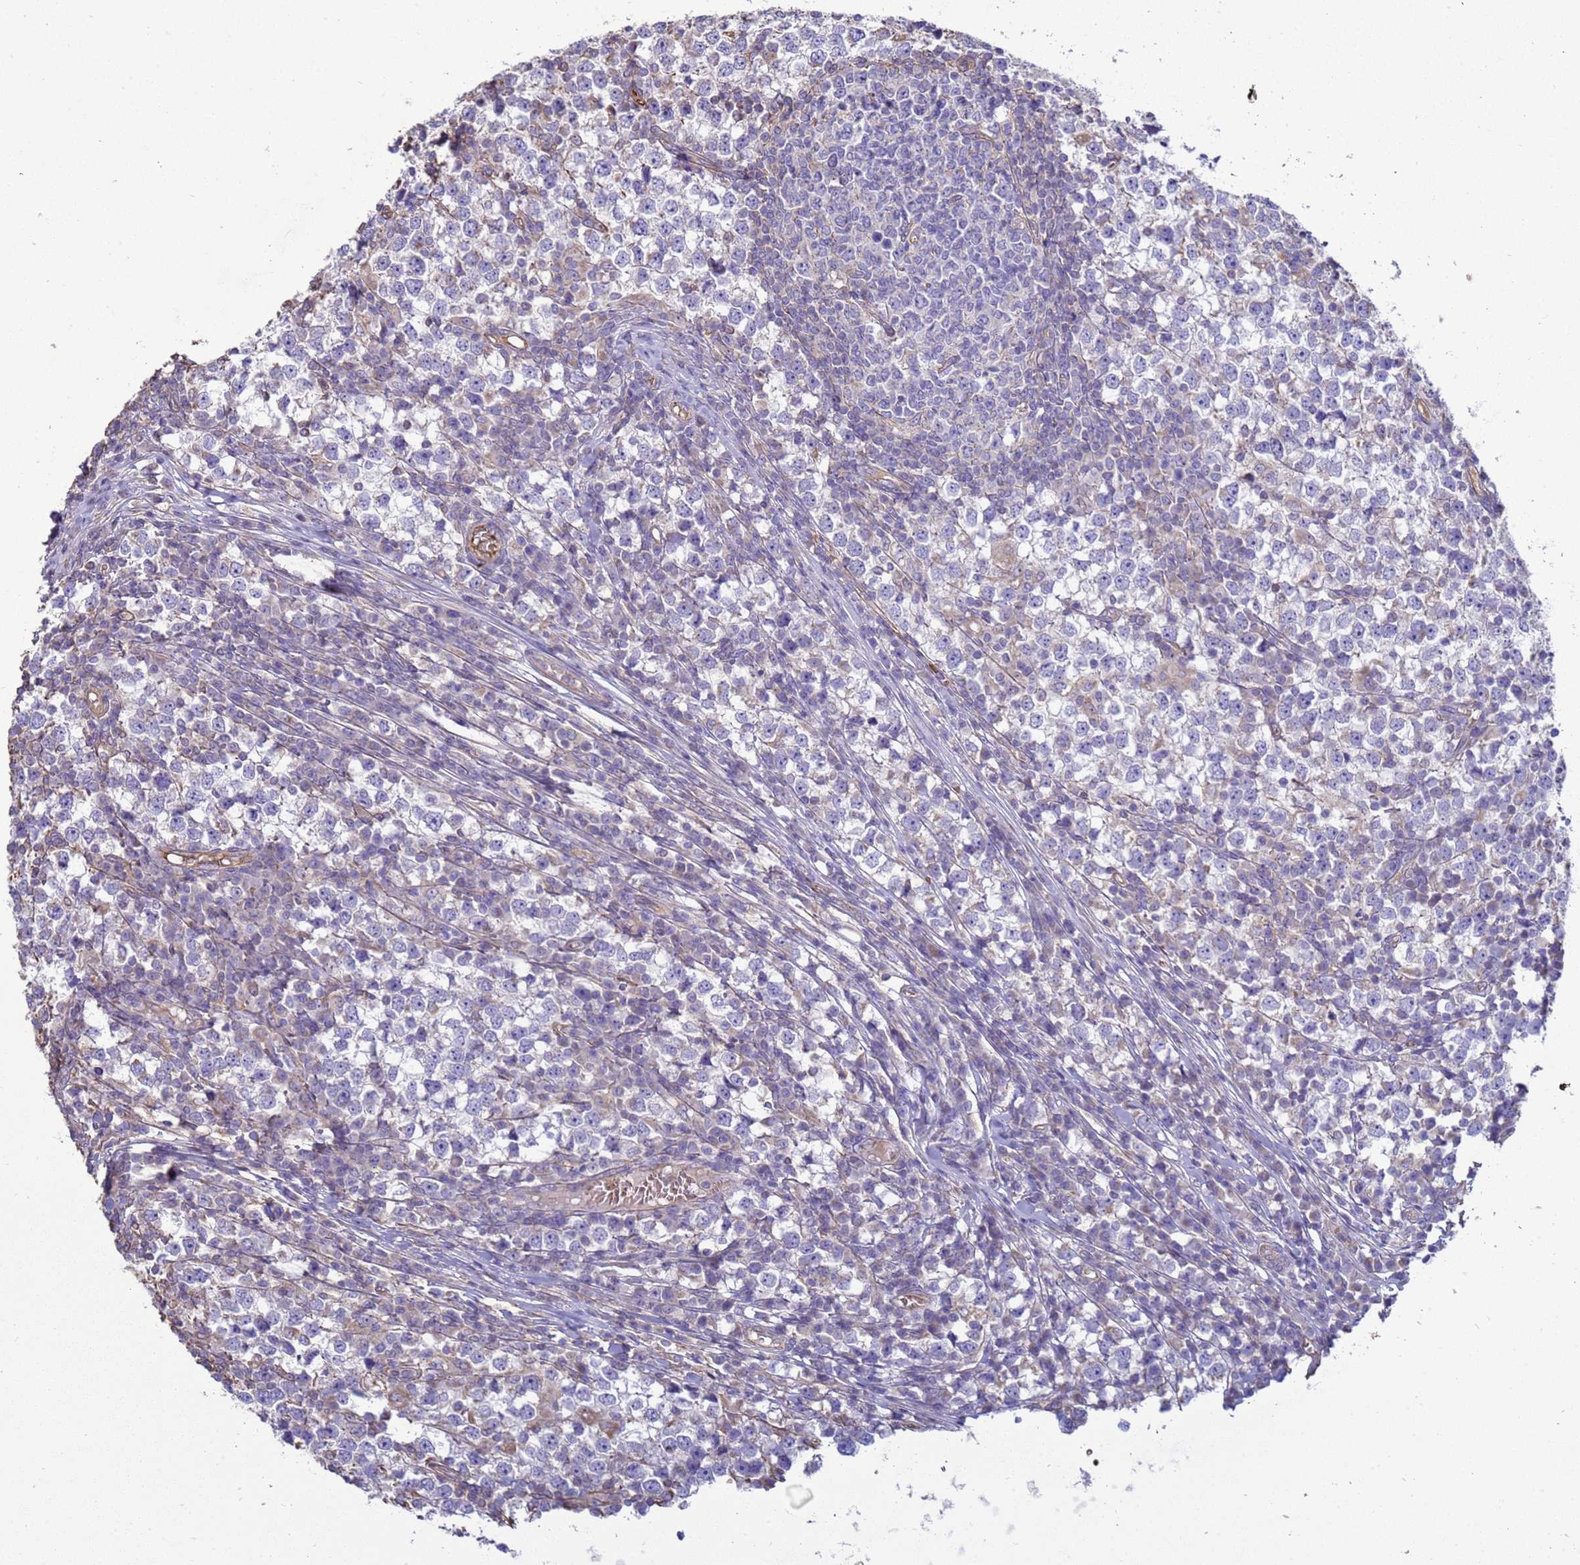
{"staining": {"intensity": "negative", "quantity": "none", "location": "none"}, "tissue": "testis cancer", "cell_type": "Tumor cells", "image_type": "cancer", "snomed": [{"axis": "morphology", "description": "Seminoma, NOS"}, {"axis": "topography", "description": "Testis"}], "caption": "The image displays no staining of tumor cells in testis cancer (seminoma).", "gene": "SGIP1", "patient": {"sex": "male", "age": 65}}